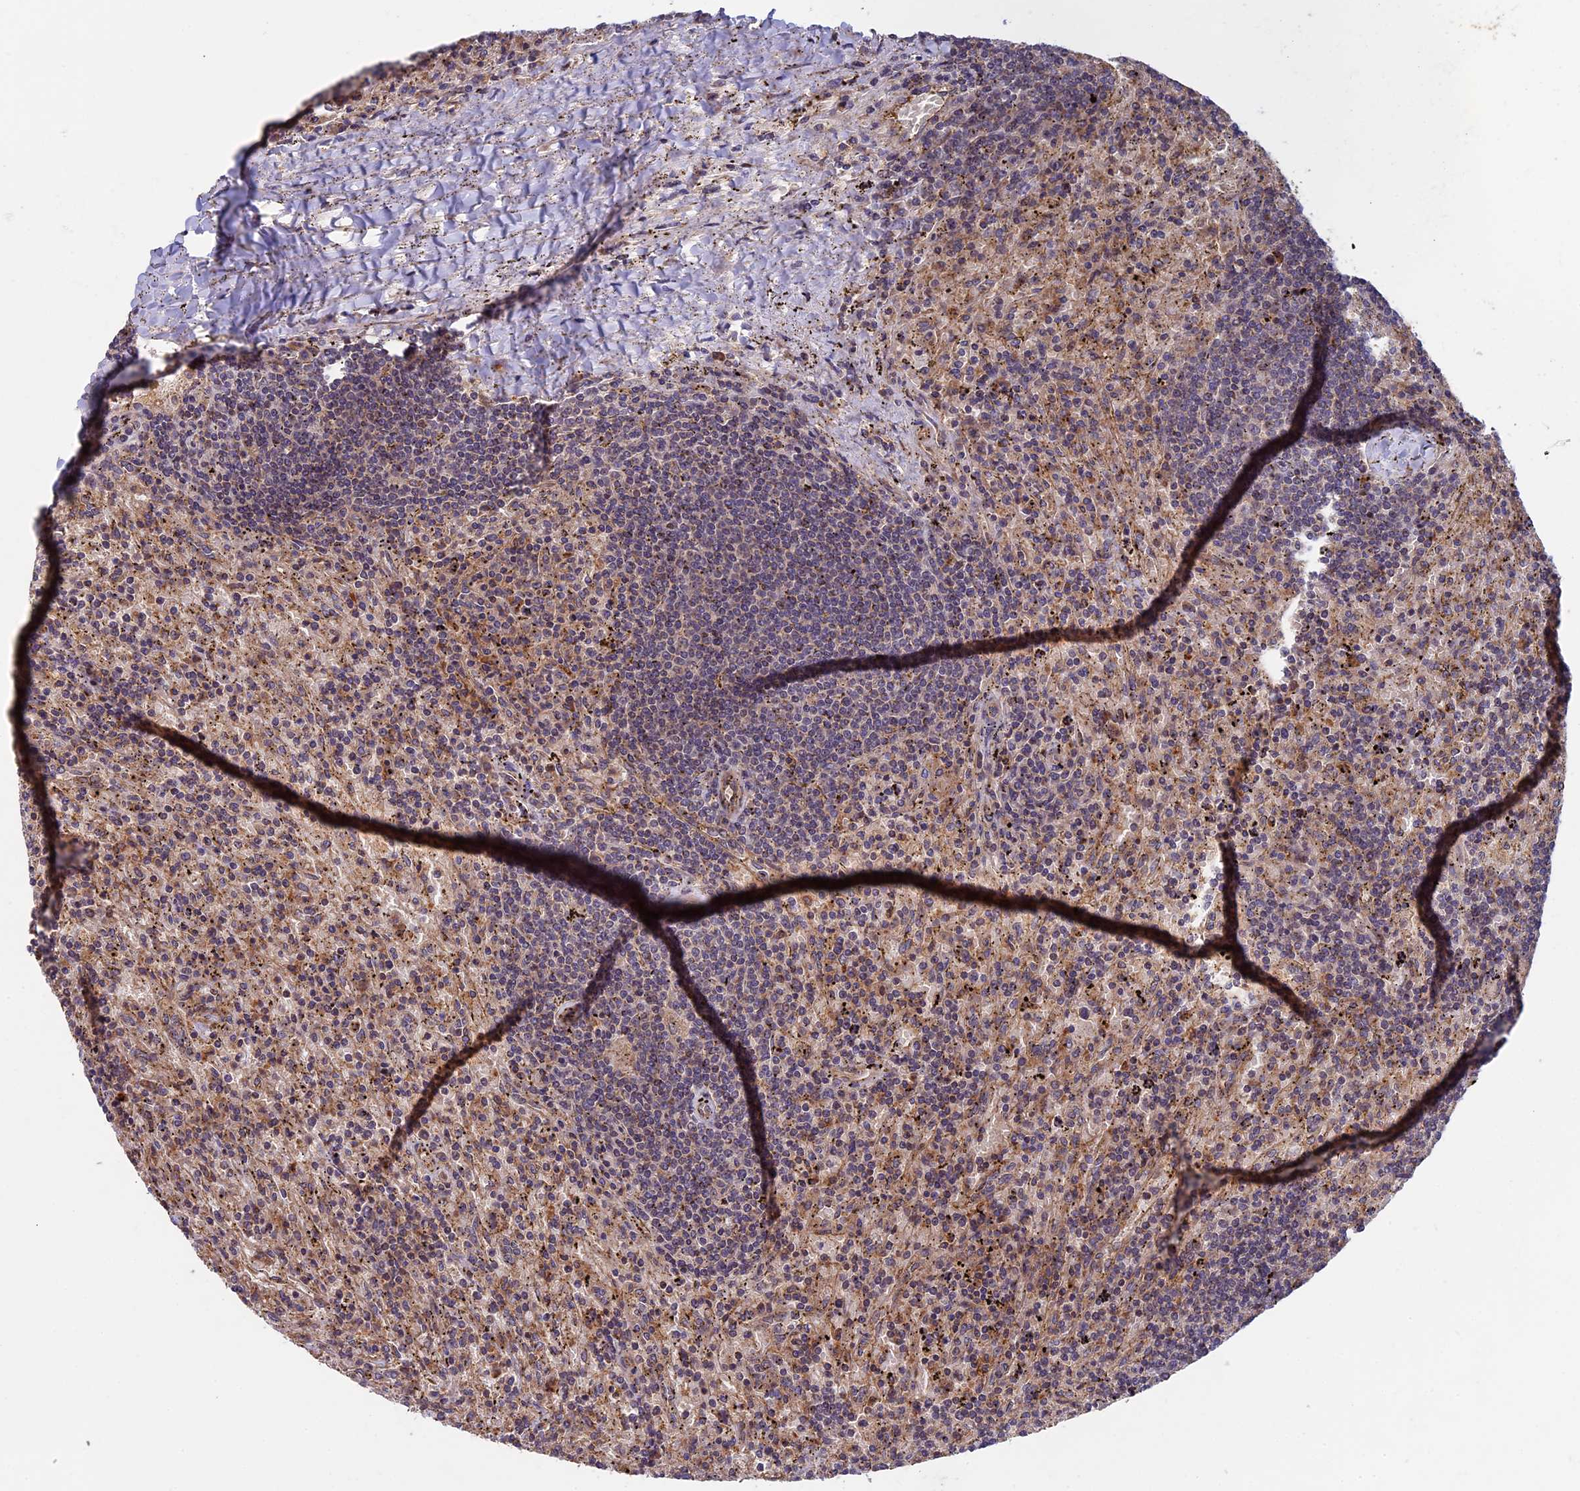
{"staining": {"intensity": "weak", "quantity": "<25%", "location": "cytoplasmic/membranous"}, "tissue": "lymphoma", "cell_type": "Tumor cells", "image_type": "cancer", "snomed": [{"axis": "morphology", "description": "Malignant lymphoma, non-Hodgkin's type, Low grade"}, {"axis": "topography", "description": "Spleen"}], "caption": "Lymphoma was stained to show a protein in brown. There is no significant staining in tumor cells. Brightfield microscopy of IHC stained with DAB (3,3'-diaminobenzidine) (brown) and hematoxylin (blue), captured at high magnification.", "gene": "FERMT1", "patient": {"sex": "male", "age": 76}}